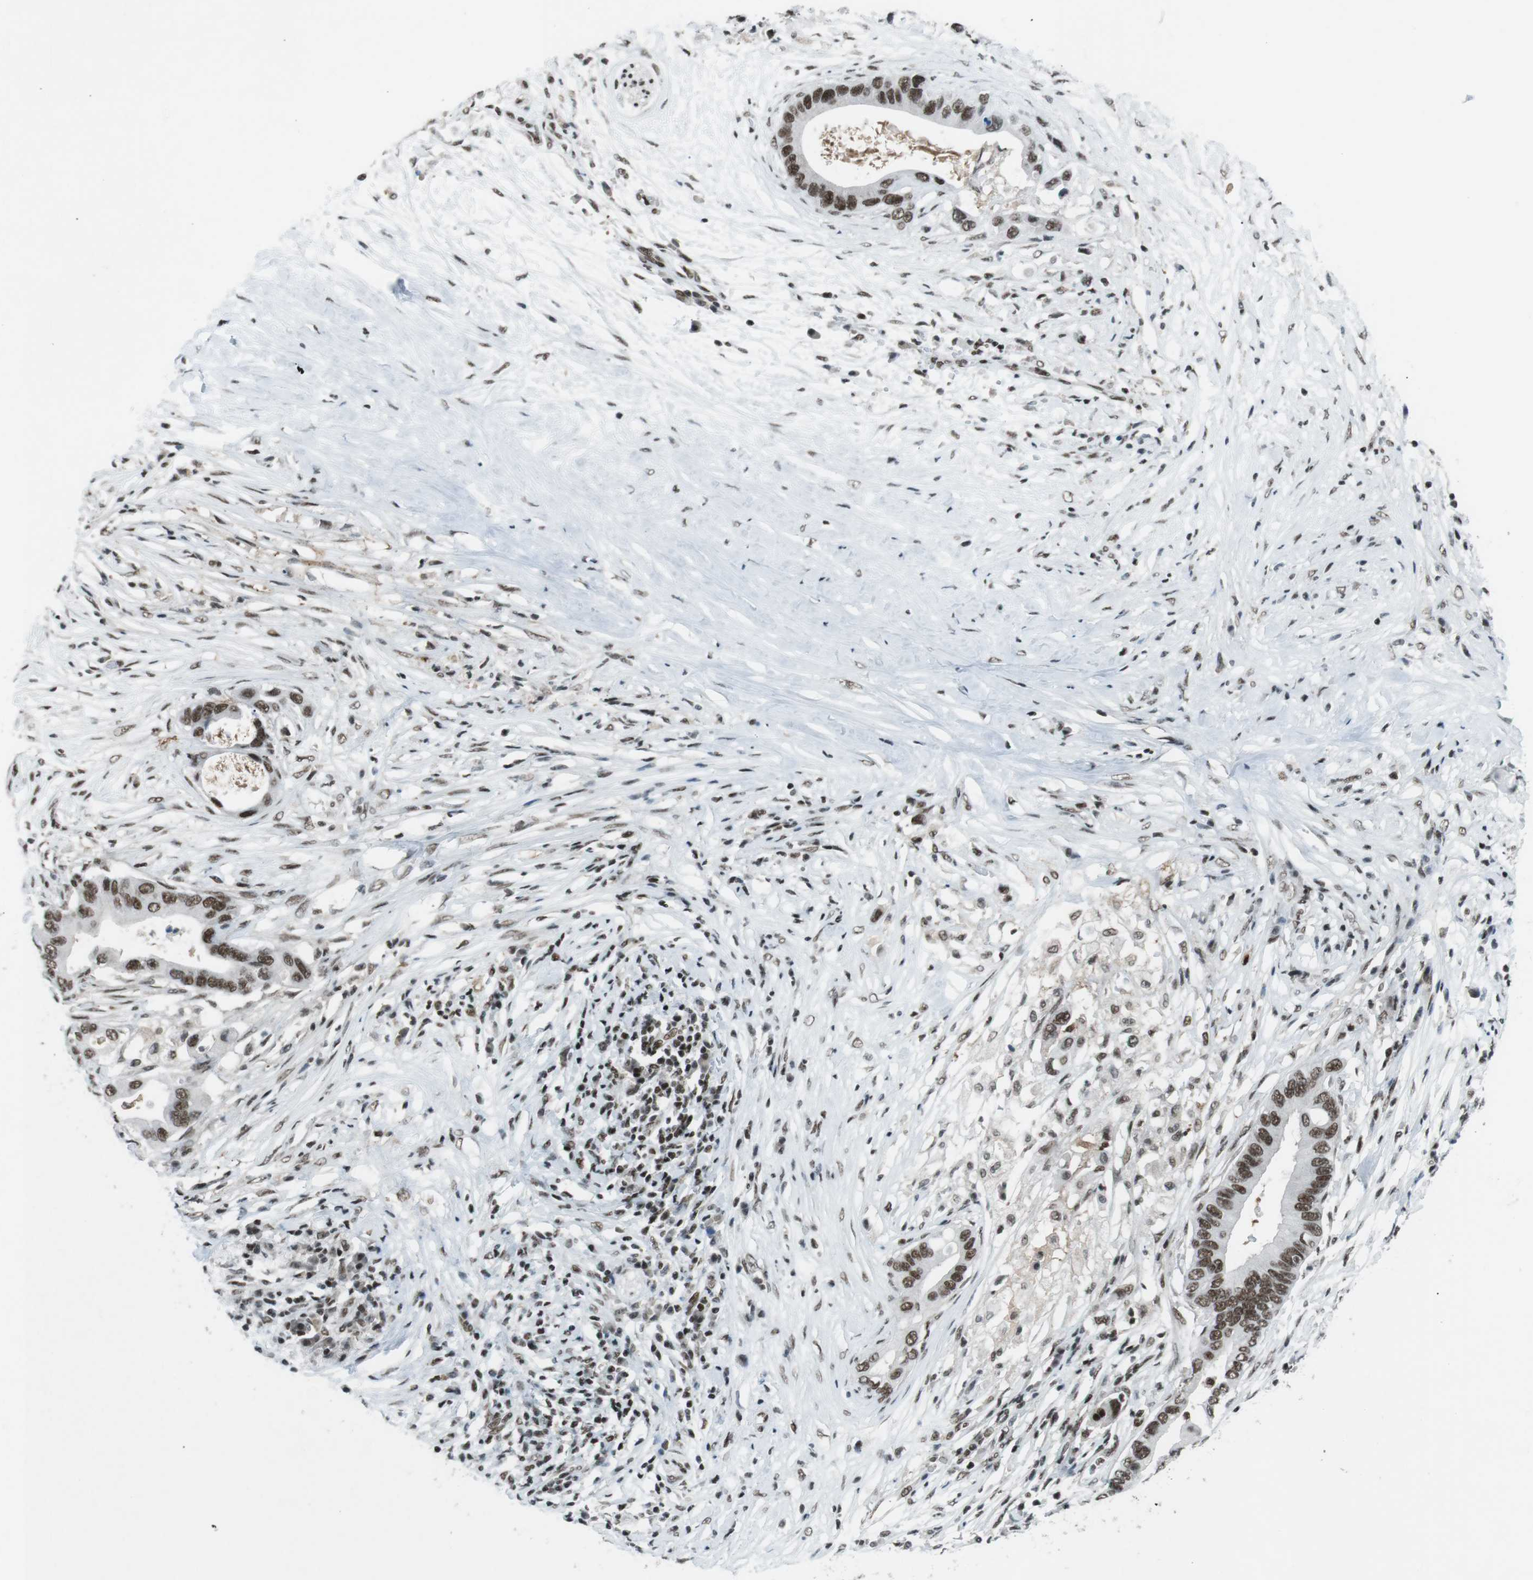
{"staining": {"intensity": "strong", "quantity": ">75%", "location": "nuclear"}, "tissue": "pancreatic cancer", "cell_type": "Tumor cells", "image_type": "cancer", "snomed": [{"axis": "morphology", "description": "Adenocarcinoma, NOS"}, {"axis": "topography", "description": "Pancreas"}], "caption": "DAB immunohistochemical staining of human pancreatic cancer (adenocarcinoma) demonstrates strong nuclear protein expression in about >75% of tumor cells.", "gene": "TAF1", "patient": {"sex": "male", "age": 77}}